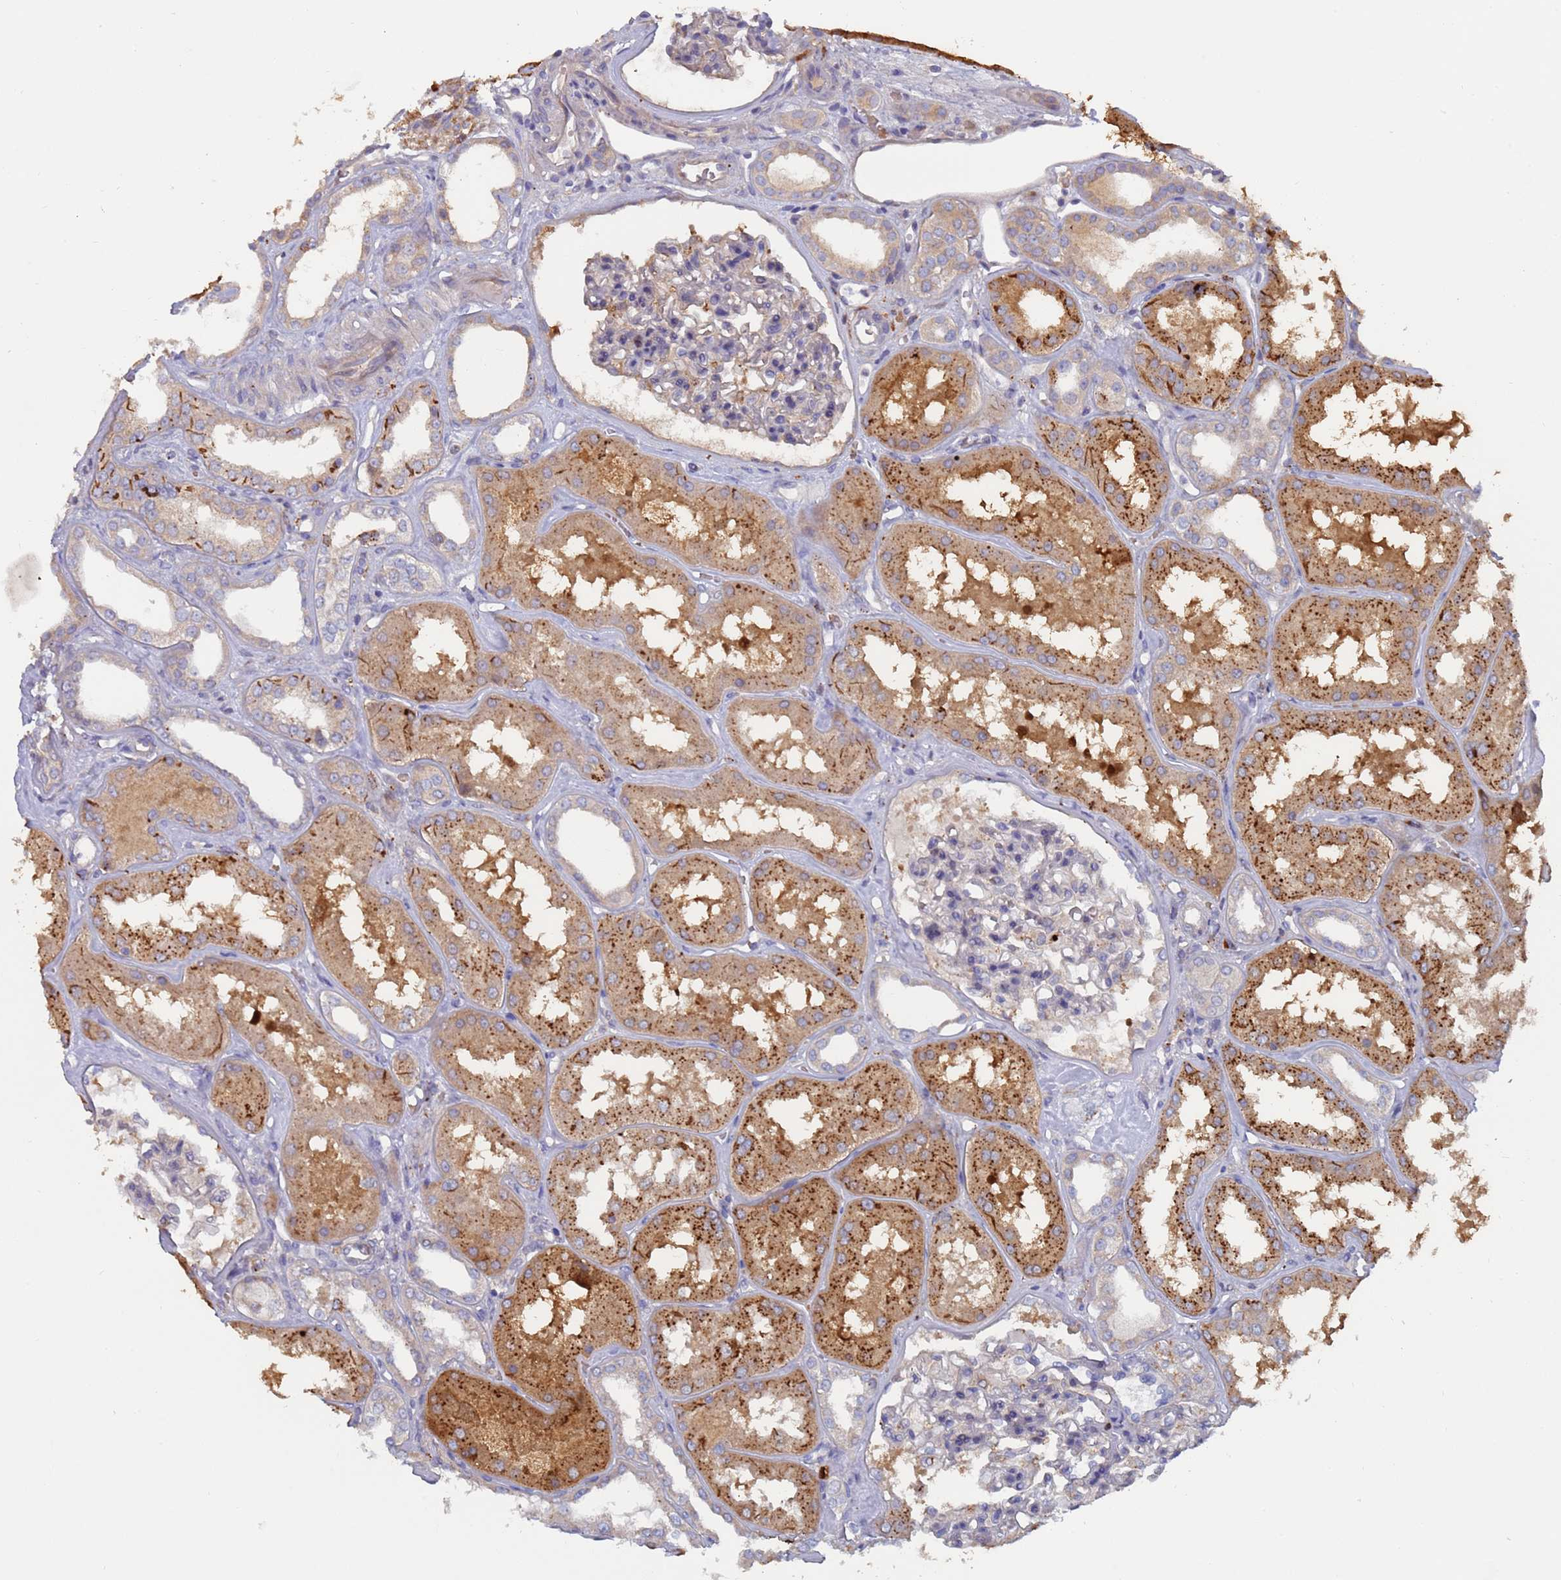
{"staining": {"intensity": "negative", "quantity": "none", "location": "none"}, "tissue": "kidney", "cell_type": "Cells in glomeruli", "image_type": "normal", "snomed": [{"axis": "morphology", "description": "Normal tissue, NOS"}, {"axis": "topography", "description": "Kidney"}], "caption": "Immunohistochemistry (IHC) image of benign kidney: kidney stained with DAB exhibits no significant protein positivity in cells in glomeruli.", "gene": "MALRD1", "patient": {"sex": "female", "age": 56}}